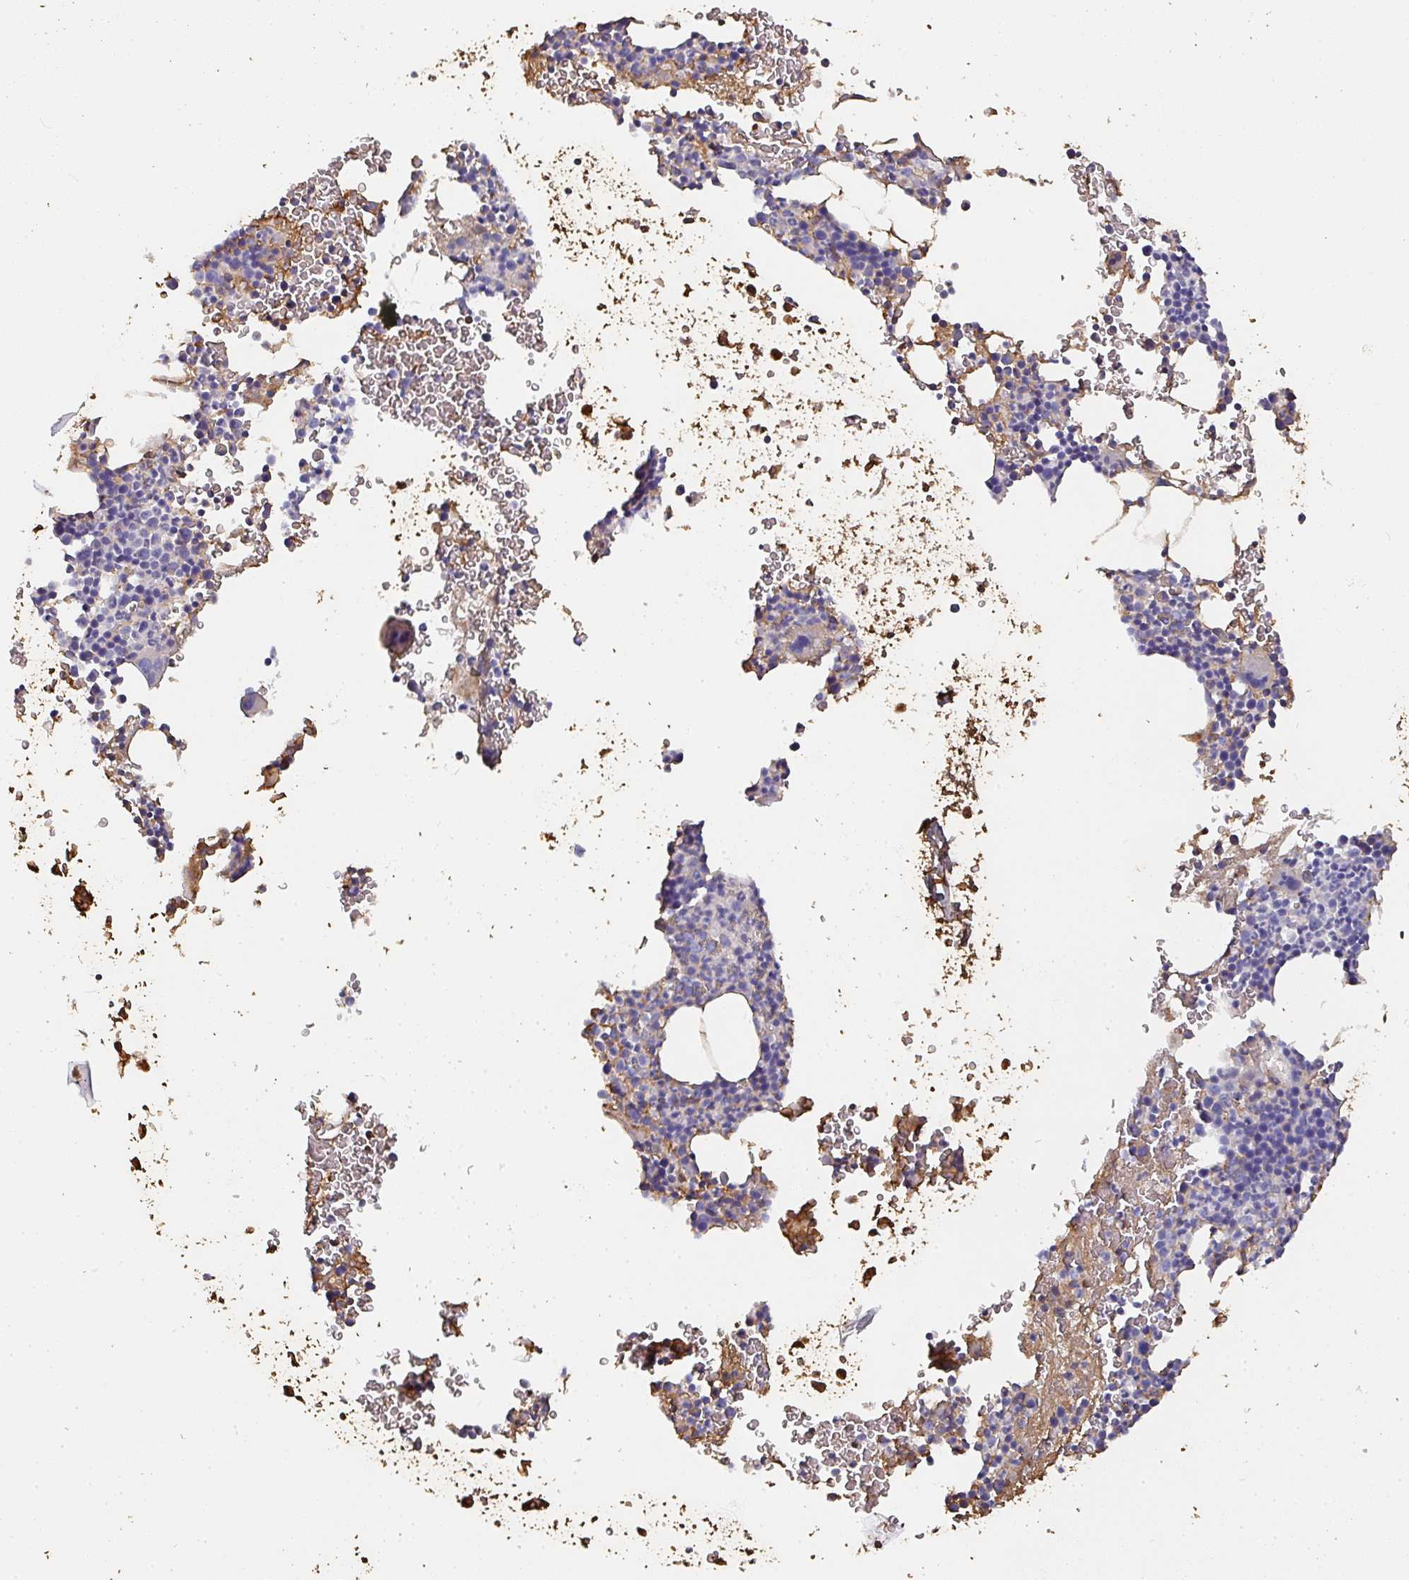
{"staining": {"intensity": "moderate", "quantity": "25%-75%", "location": "cytoplasmic/membranous"}, "tissue": "bone marrow", "cell_type": "Hematopoietic cells", "image_type": "normal", "snomed": [{"axis": "morphology", "description": "Normal tissue, NOS"}, {"axis": "topography", "description": "Bone marrow"}], "caption": "Immunohistochemistry histopathology image of unremarkable bone marrow: bone marrow stained using IHC reveals medium levels of moderate protein expression localized specifically in the cytoplasmic/membranous of hematopoietic cells, appearing as a cytoplasmic/membranous brown color.", "gene": "ALB", "patient": {"sex": "male", "age": 61}}